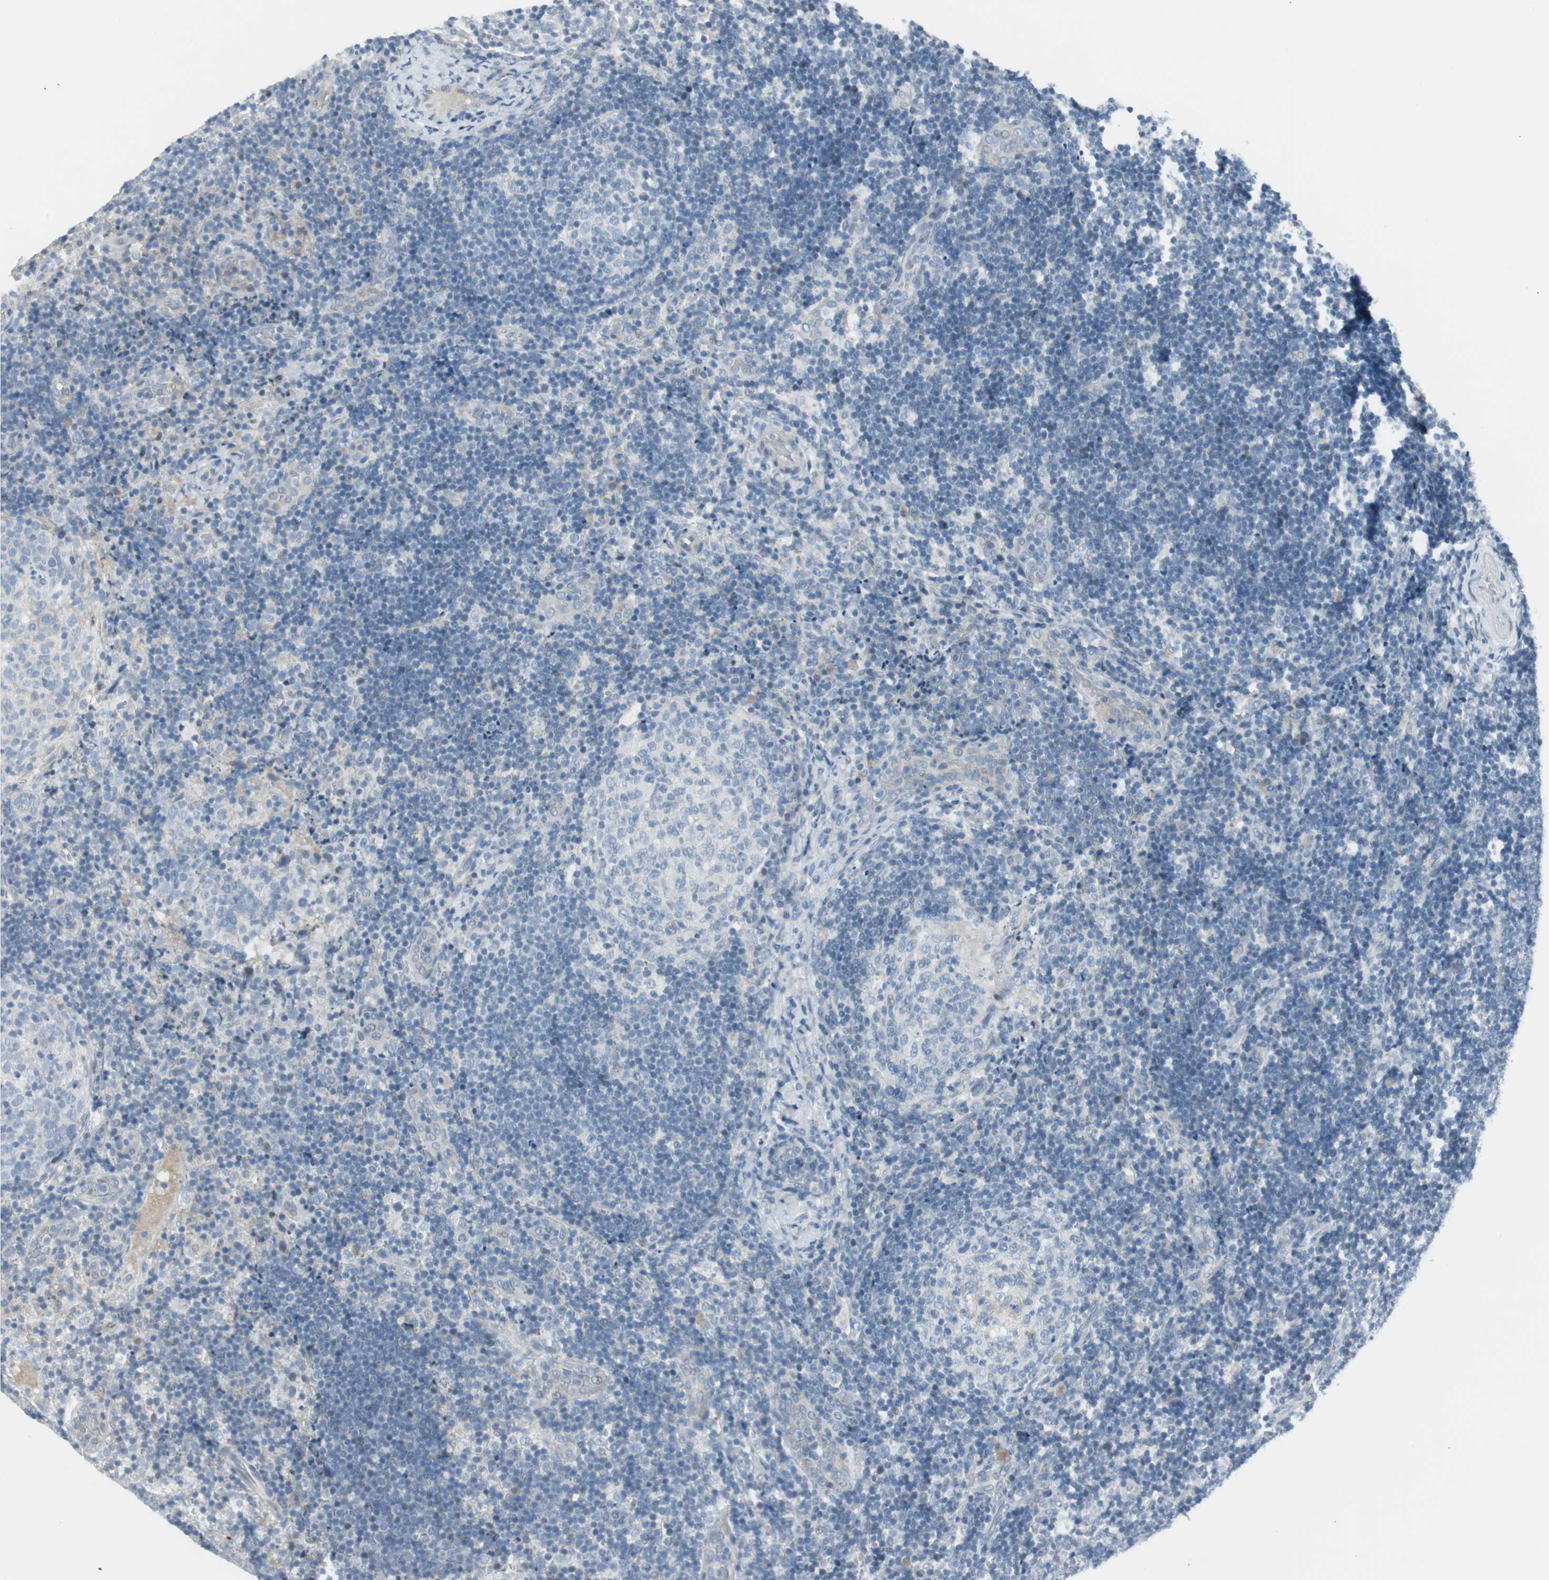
{"staining": {"intensity": "negative", "quantity": "none", "location": "none"}, "tissue": "lymph node", "cell_type": "Germinal center cells", "image_type": "normal", "snomed": [{"axis": "morphology", "description": "Normal tissue, NOS"}, {"axis": "topography", "description": "Lymph node"}], "caption": "Protein analysis of unremarkable lymph node displays no significant positivity in germinal center cells. (Immunohistochemistry, brightfield microscopy, high magnification).", "gene": "AGR2", "patient": {"sex": "female", "age": 14}}